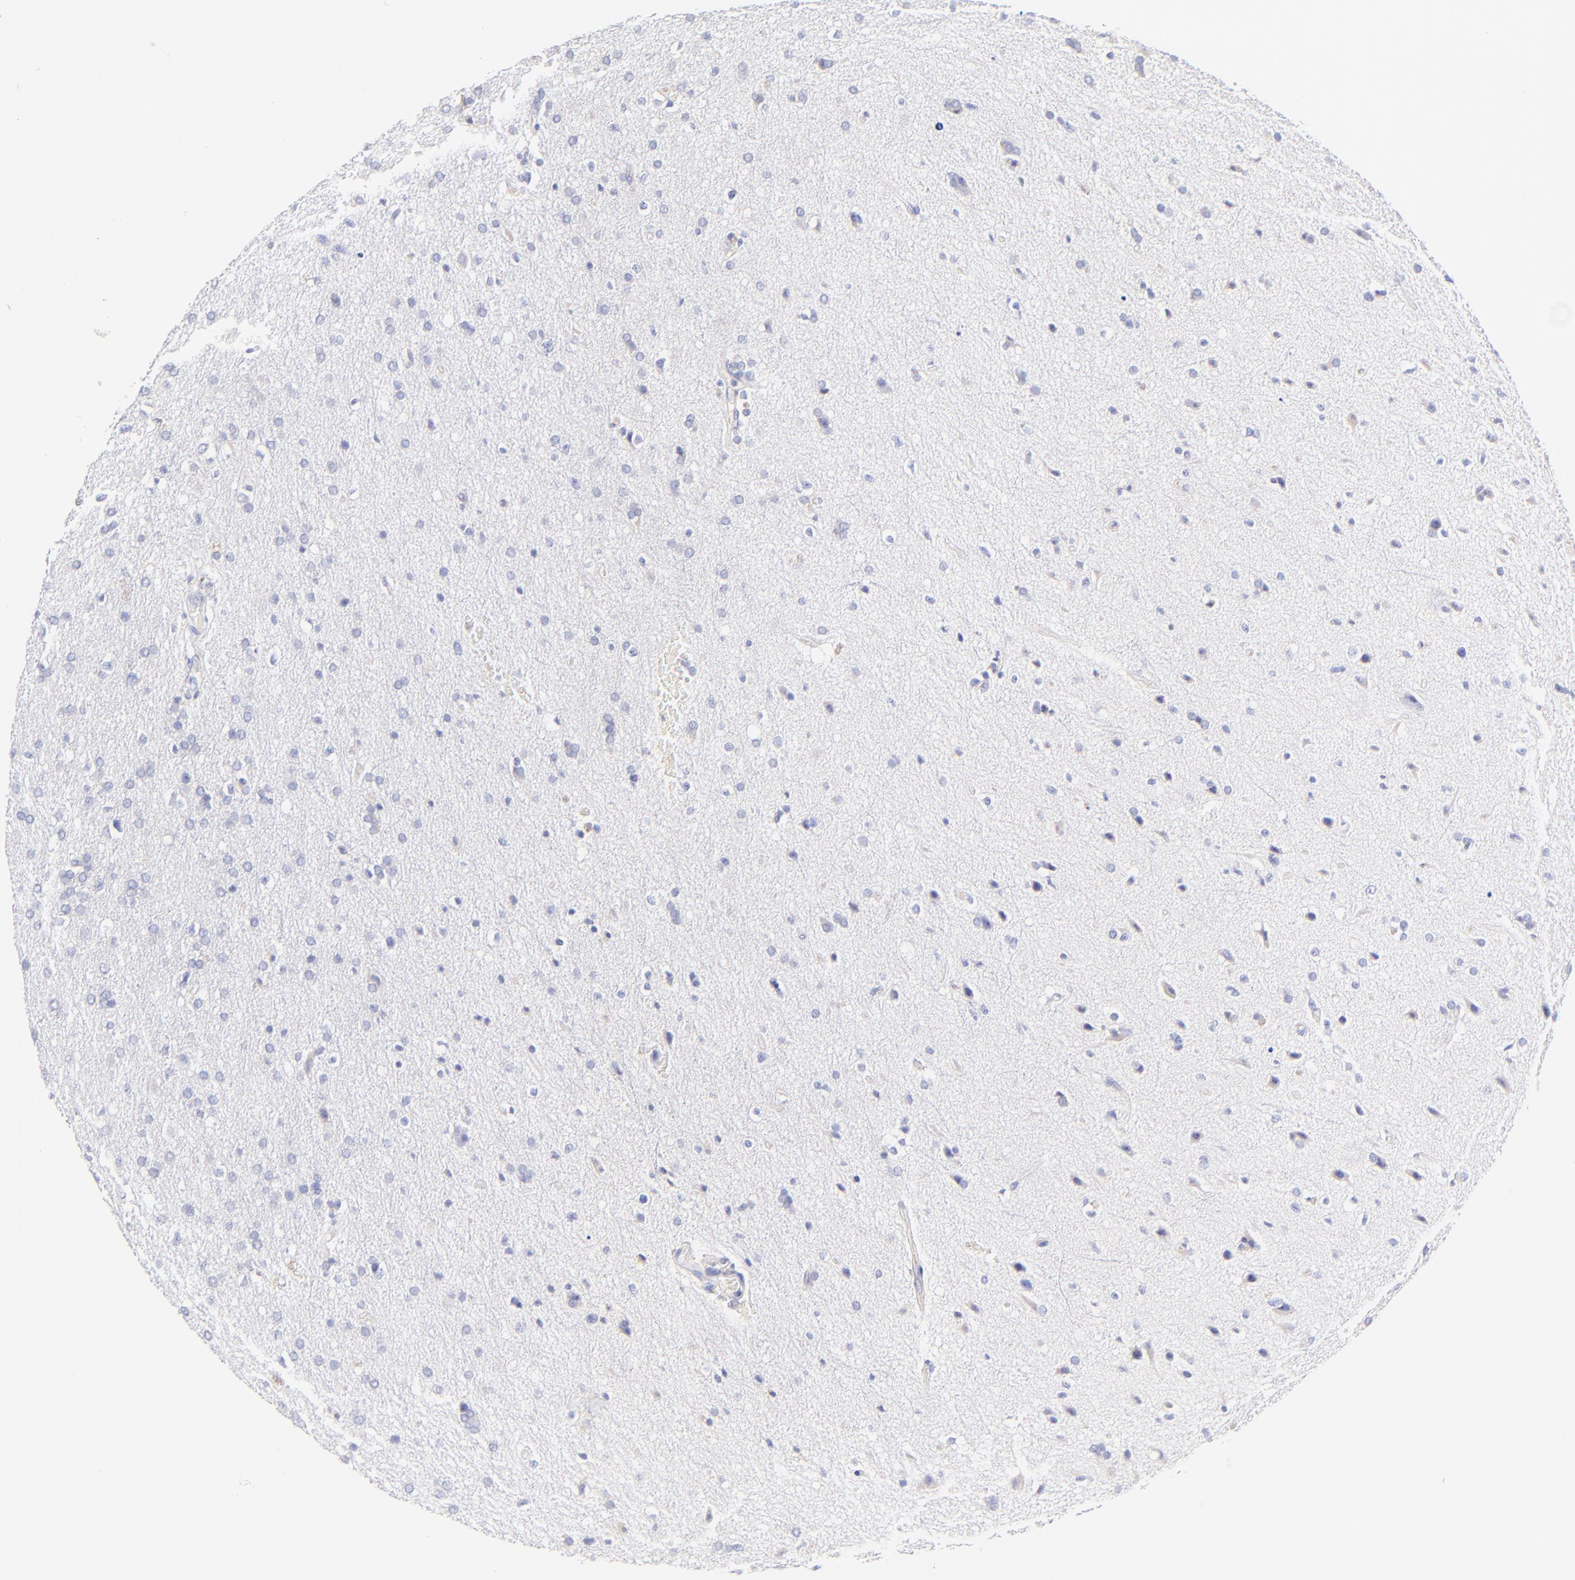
{"staining": {"intensity": "negative", "quantity": "none", "location": "none"}, "tissue": "glioma", "cell_type": "Tumor cells", "image_type": "cancer", "snomed": [{"axis": "morphology", "description": "Glioma, malignant, High grade"}, {"axis": "topography", "description": "Brain"}], "caption": "Histopathology image shows no protein staining in tumor cells of malignant glioma (high-grade) tissue. (DAB immunohistochemistry (IHC) with hematoxylin counter stain).", "gene": "ASB9", "patient": {"sex": "male", "age": 33}}